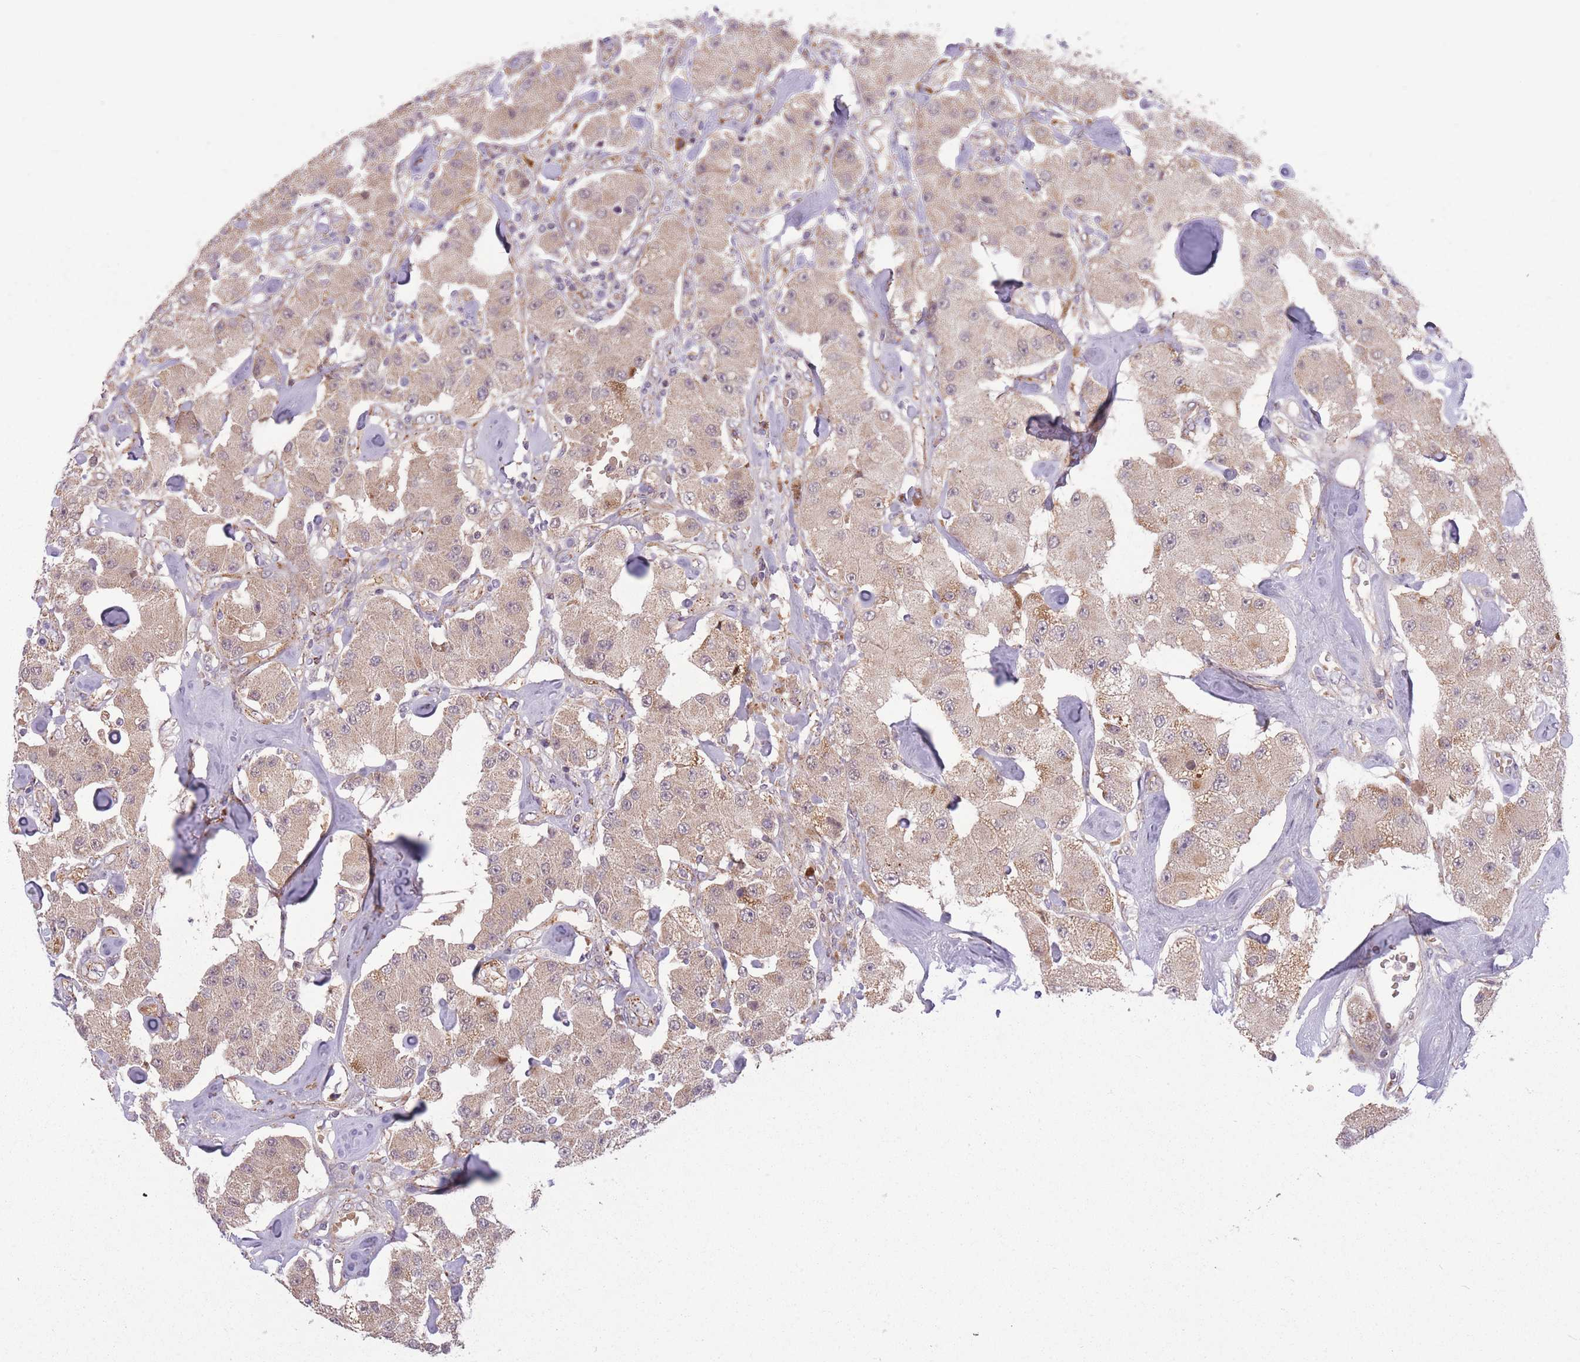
{"staining": {"intensity": "weak", "quantity": "25%-75%", "location": "cytoplasmic/membranous"}, "tissue": "carcinoid", "cell_type": "Tumor cells", "image_type": "cancer", "snomed": [{"axis": "morphology", "description": "Carcinoid, malignant, NOS"}, {"axis": "topography", "description": "Pancreas"}], "caption": "Carcinoid stained with immunohistochemistry (IHC) displays weak cytoplasmic/membranous staining in approximately 25%-75% of tumor cells.", "gene": "POLR3F", "patient": {"sex": "male", "age": 41}}